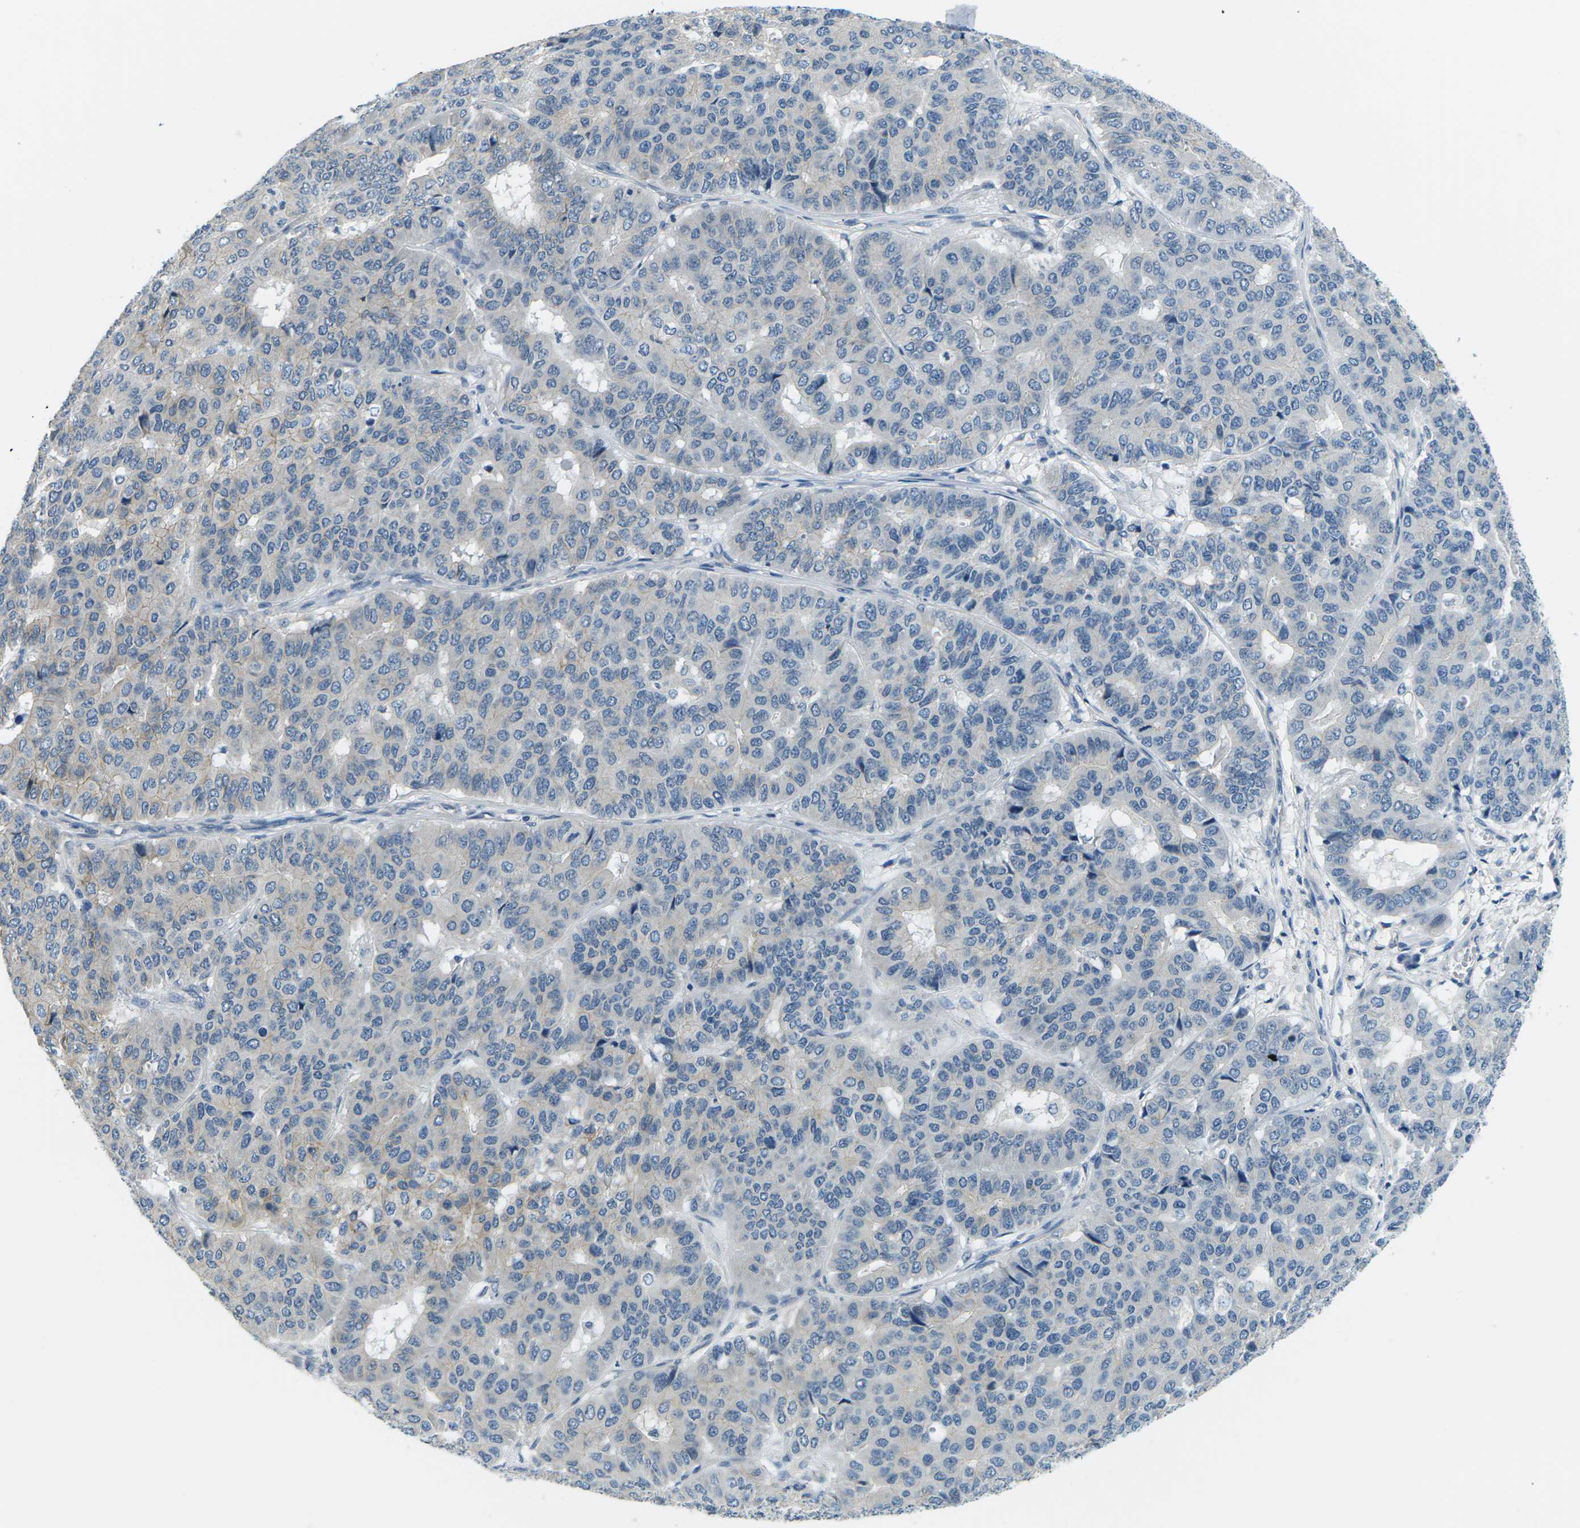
{"staining": {"intensity": "negative", "quantity": "none", "location": "none"}, "tissue": "pancreatic cancer", "cell_type": "Tumor cells", "image_type": "cancer", "snomed": [{"axis": "morphology", "description": "Adenocarcinoma, NOS"}, {"axis": "topography", "description": "Pancreas"}], "caption": "Tumor cells show no significant protein expression in pancreatic cancer.", "gene": "CTNND1", "patient": {"sex": "male", "age": 50}}